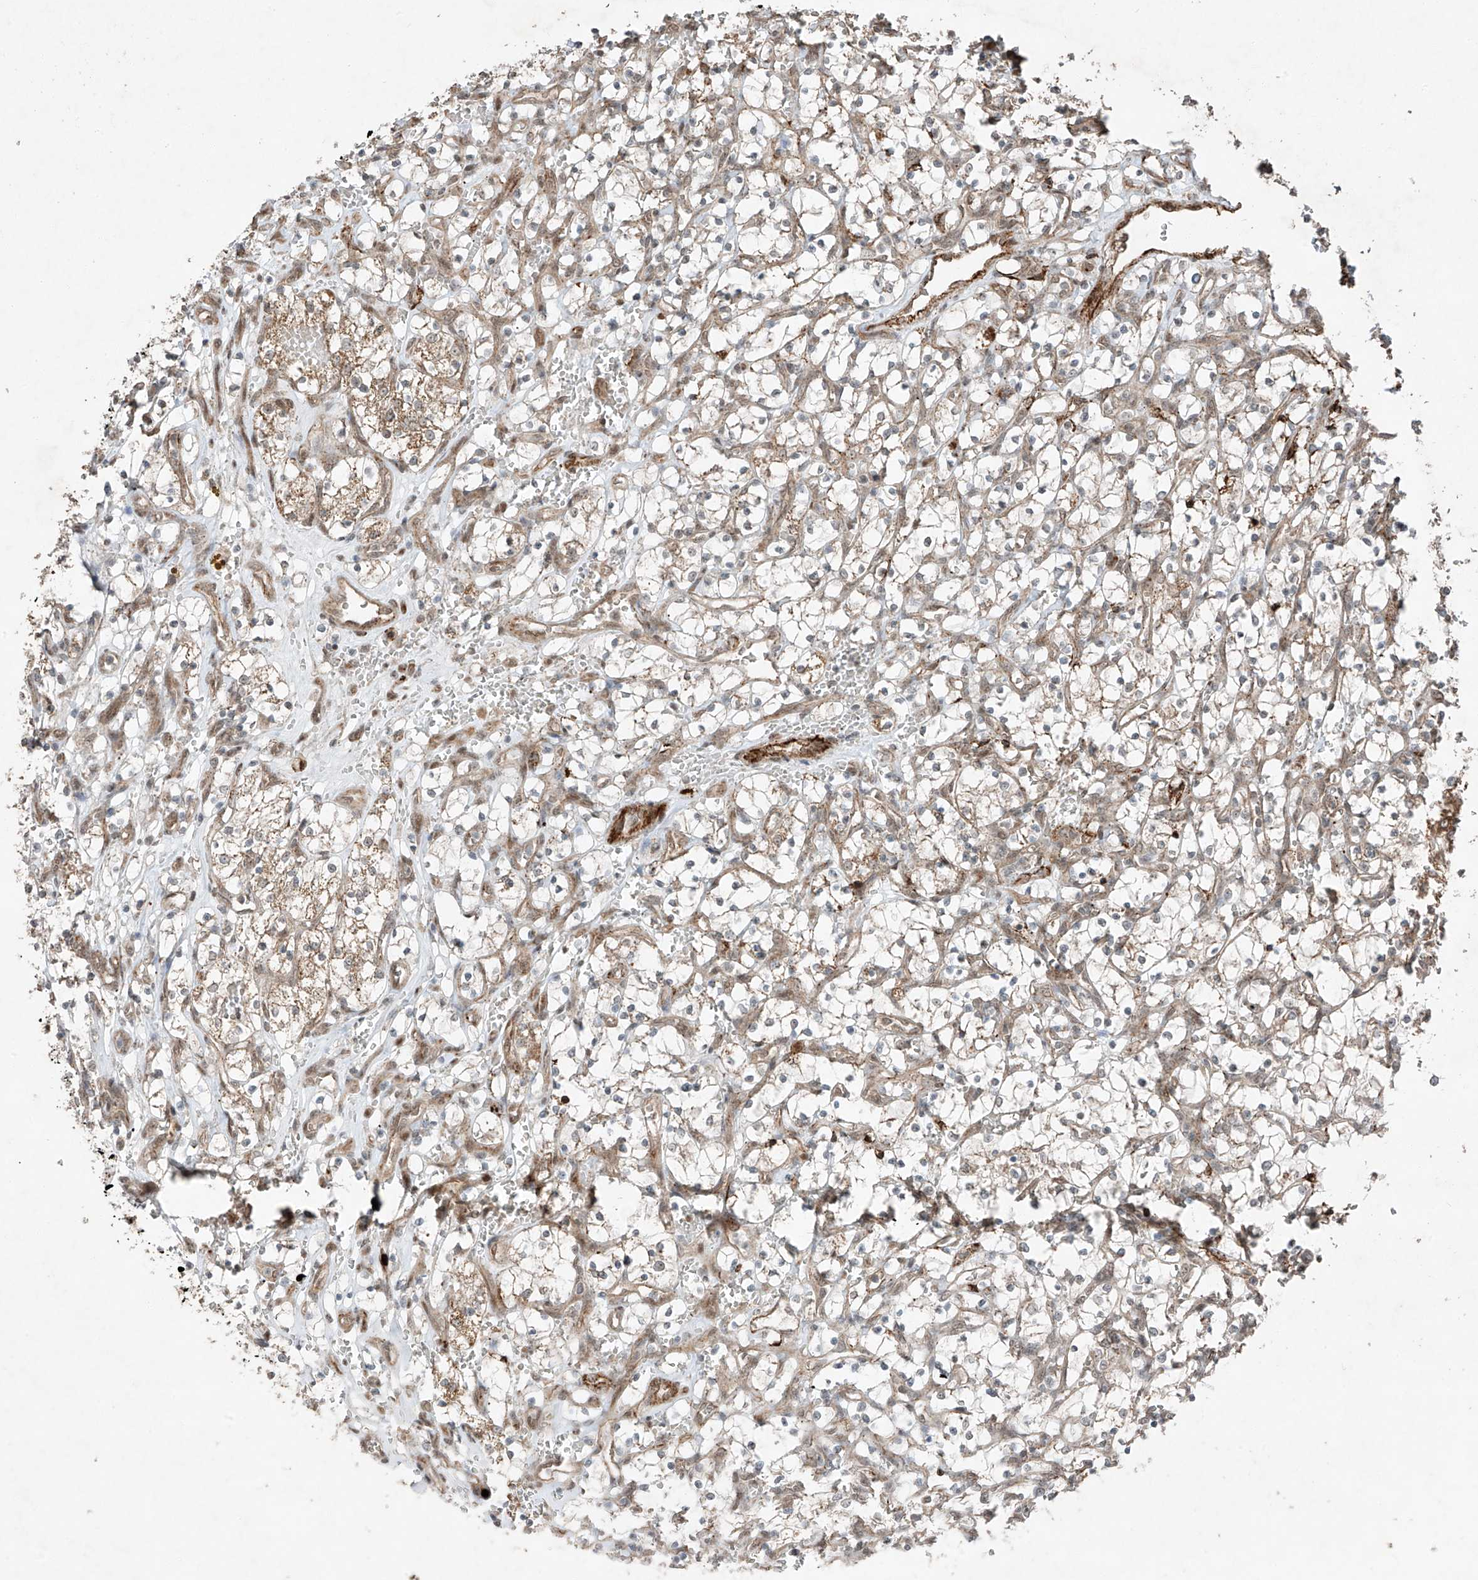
{"staining": {"intensity": "weak", "quantity": ">75%", "location": "cytoplasmic/membranous,nuclear"}, "tissue": "renal cancer", "cell_type": "Tumor cells", "image_type": "cancer", "snomed": [{"axis": "morphology", "description": "Adenocarcinoma, NOS"}, {"axis": "topography", "description": "Kidney"}], "caption": "DAB (3,3'-diaminobenzidine) immunohistochemical staining of human renal cancer reveals weak cytoplasmic/membranous and nuclear protein expression in approximately >75% of tumor cells.", "gene": "ZNF620", "patient": {"sex": "female", "age": 69}}